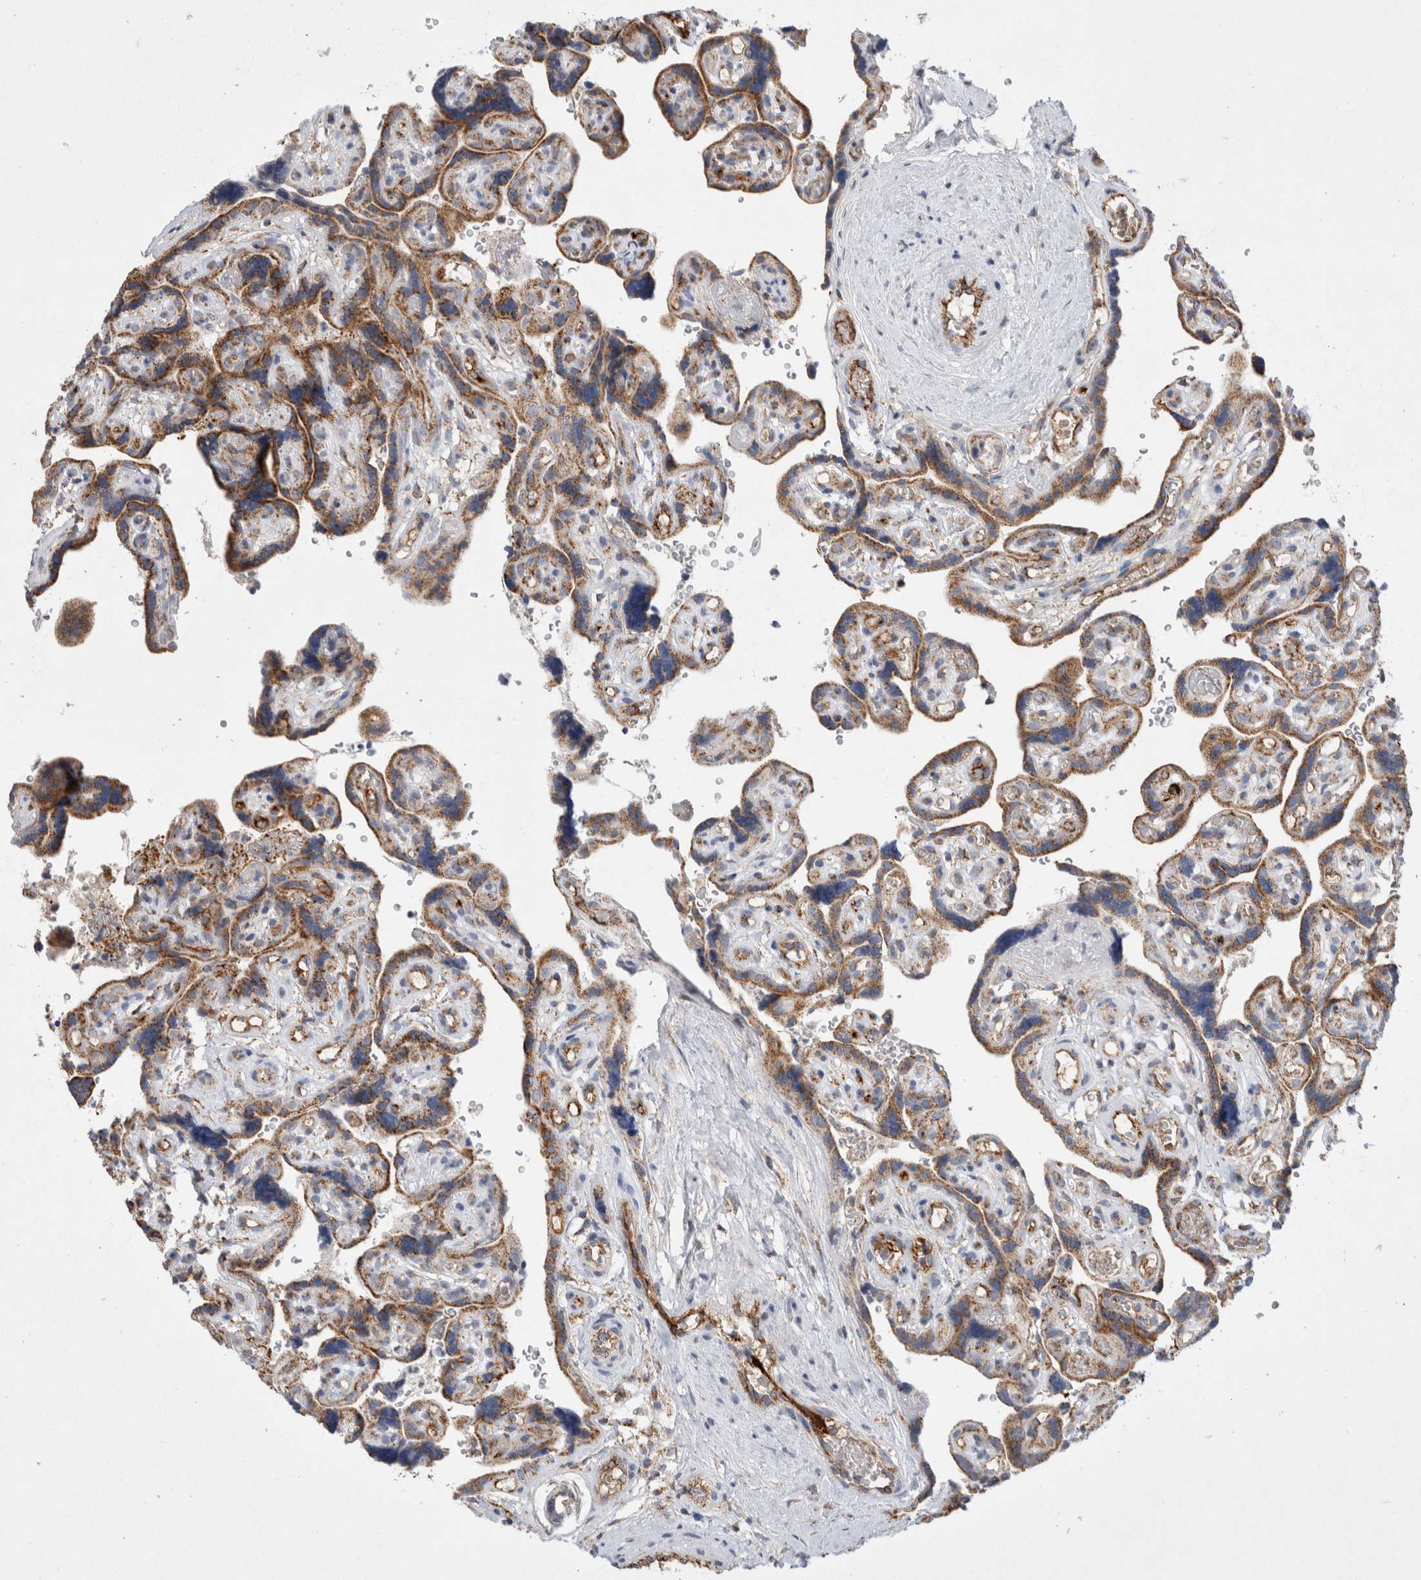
{"staining": {"intensity": "moderate", "quantity": "<25%", "location": "cytoplasmic/membranous"}, "tissue": "placenta", "cell_type": "Decidual cells", "image_type": "normal", "snomed": [{"axis": "morphology", "description": "Normal tissue, NOS"}, {"axis": "topography", "description": "Placenta"}], "caption": "About <25% of decidual cells in benign human placenta display moderate cytoplasmic/membranous protein staining as visualized by brown immunohistochemical staining.", "gene": "IARS2", "patient": {"sex": "female", "age": 30}}